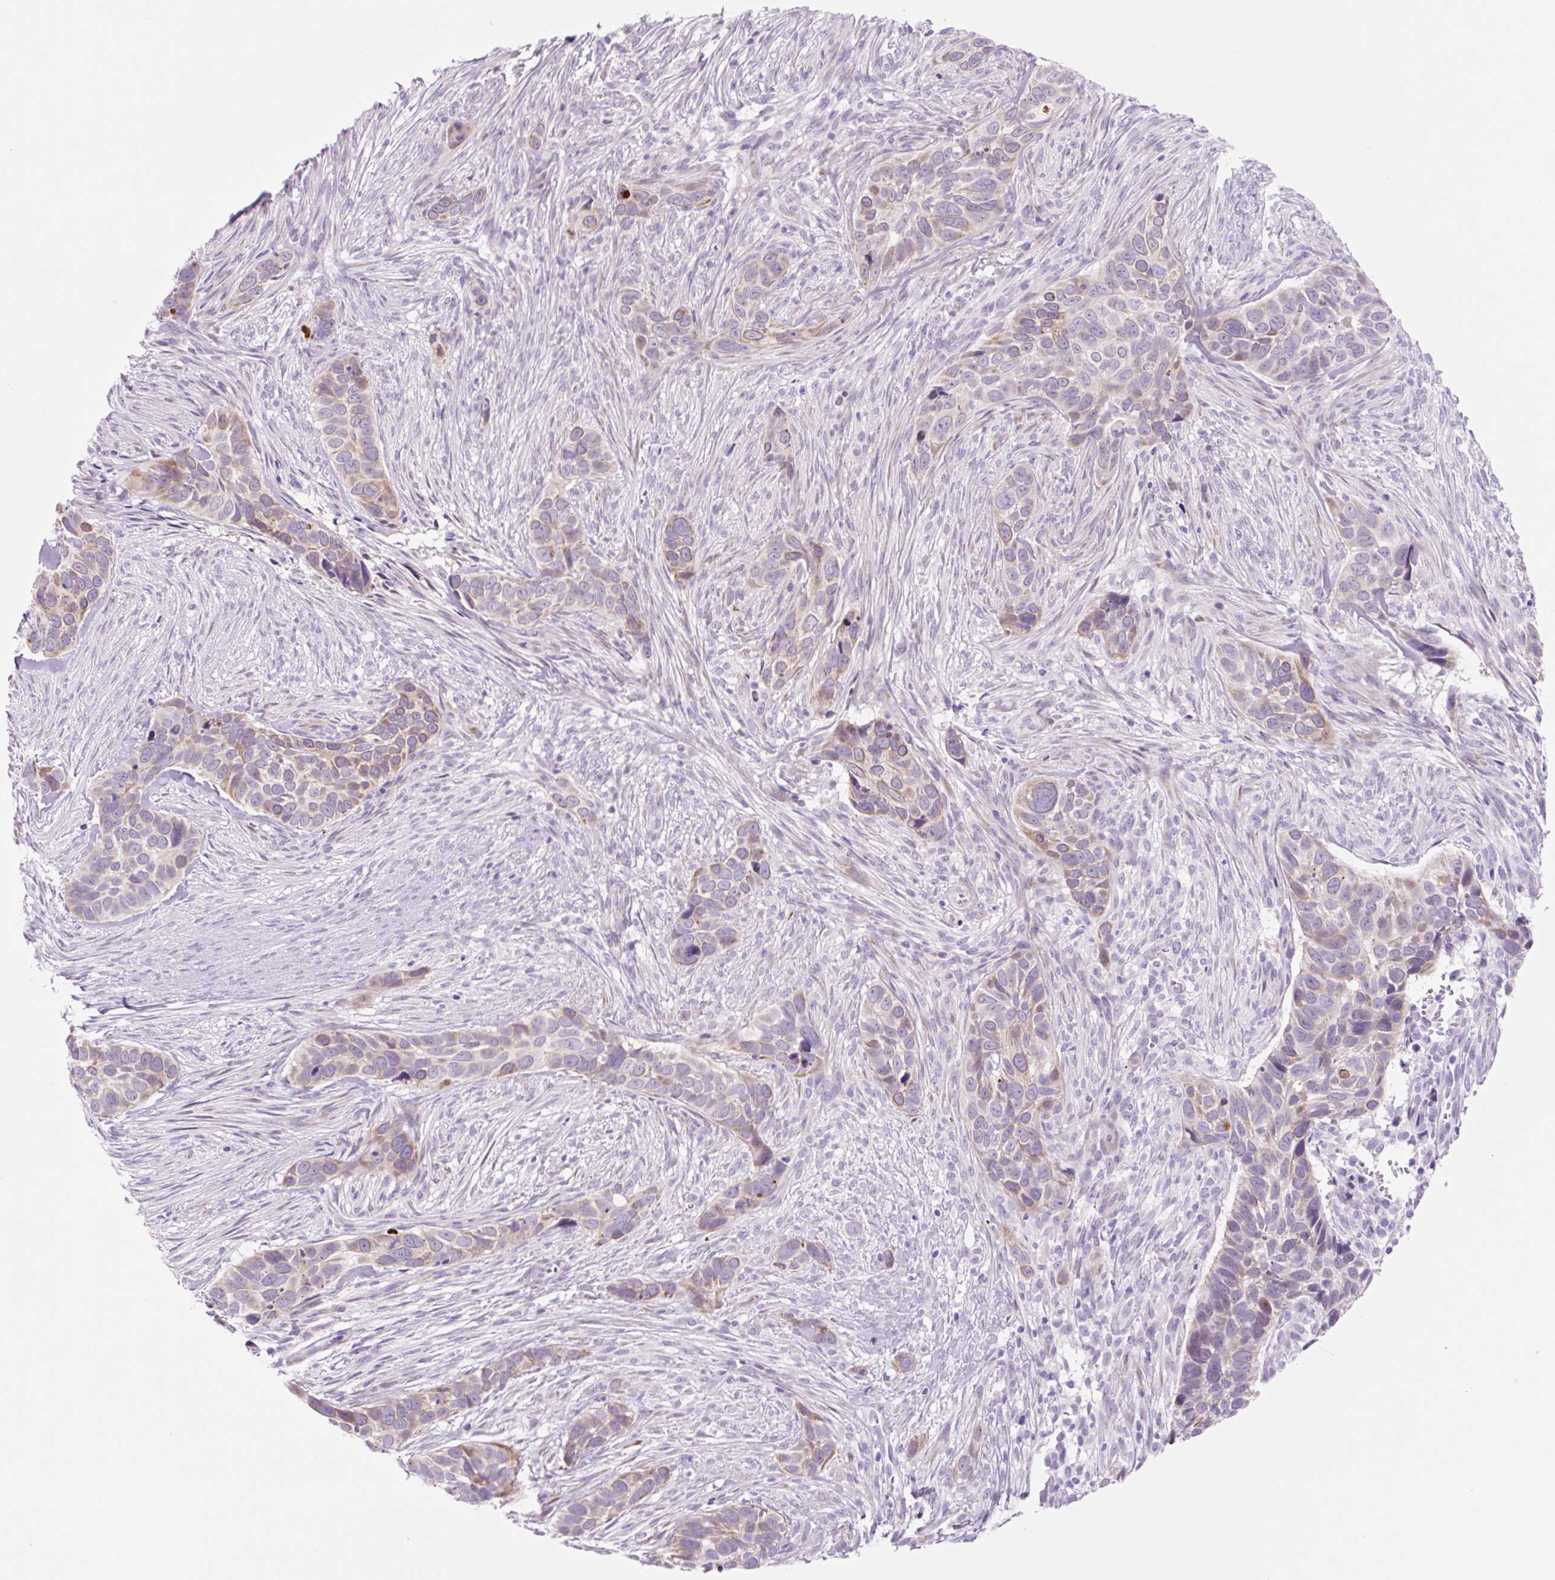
{"staining": {"intensity": "moderate", "quantity": "<25%", "location": "cytoplasmic/membranous"}, "tissue": "skin cancer", "cell_type": "Tumor cells", "image_type": "cancer", "snomed": [{"axis": "morphology", "description": "Basal cell carcinoma"}, {"axis": "topography", "description": "Skin"}], "caption": "Immunohistochemical staining of human skin cancer displays low levels of moderate cytoplasmic/membranous protein positivity in about <25% of tumor cells.", "gene": "ZNF121", "patient": {"sex": "female", "age": 82}}